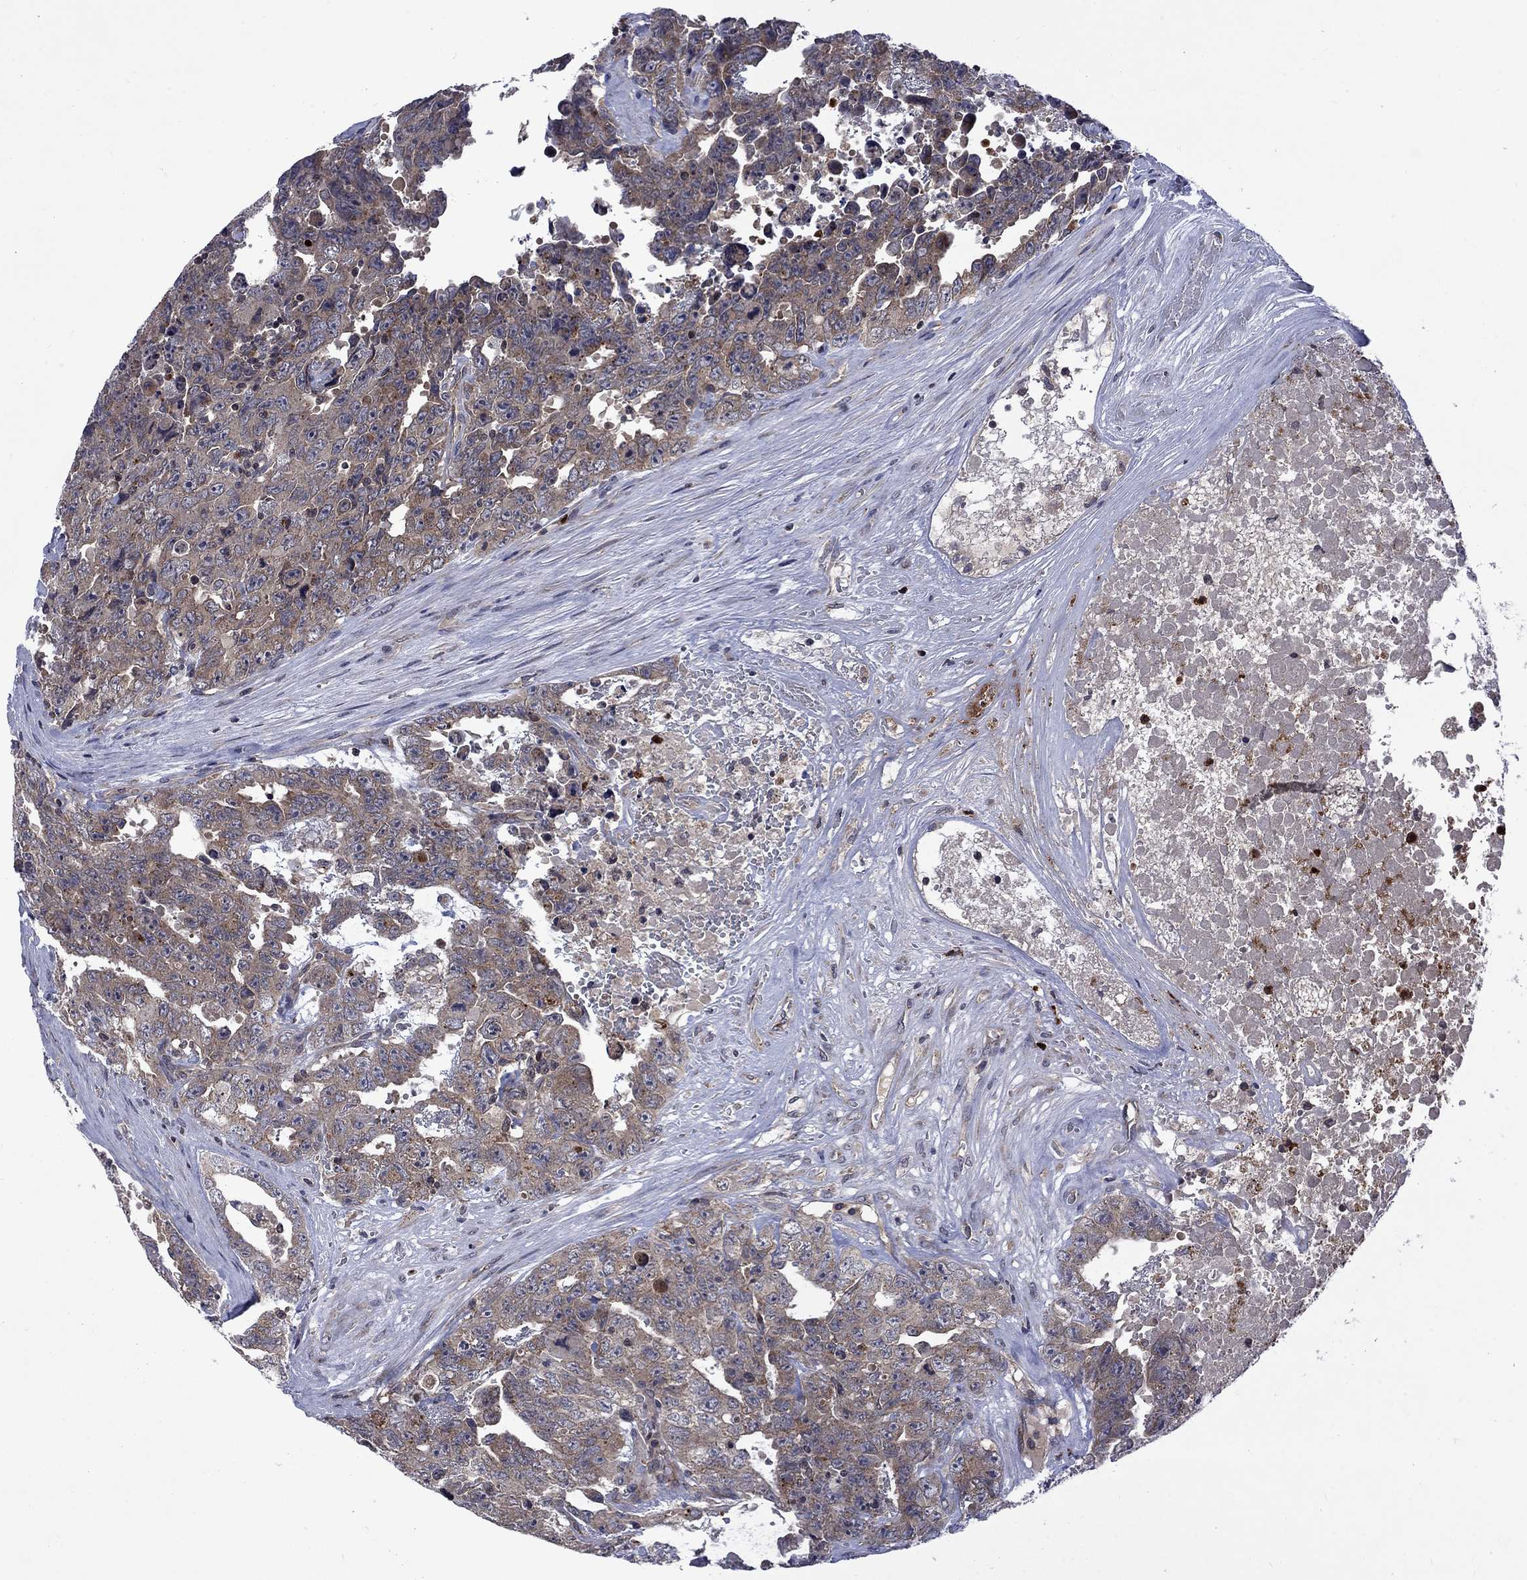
{"staining": {"intensity": "weak", "quantity": ">75%", "location": "cytoplasmic/membranous"}, "tissue": "testis cancer", "cell_type": "Tumor cells", "image_type": "cancer", "snomed": [{"axis": "morphology", "description": "Carcinoma, Embryonal, NOS"}, {"axis": "topography", "description": "Testis"}], "caption": "Protein staining of testis cancer tissue displays weak cytoplasmic/membranous positivity in about >75% of tumor cells.", "gene": "TMEM33", "patient": {"sex": "male", "age": 24}}